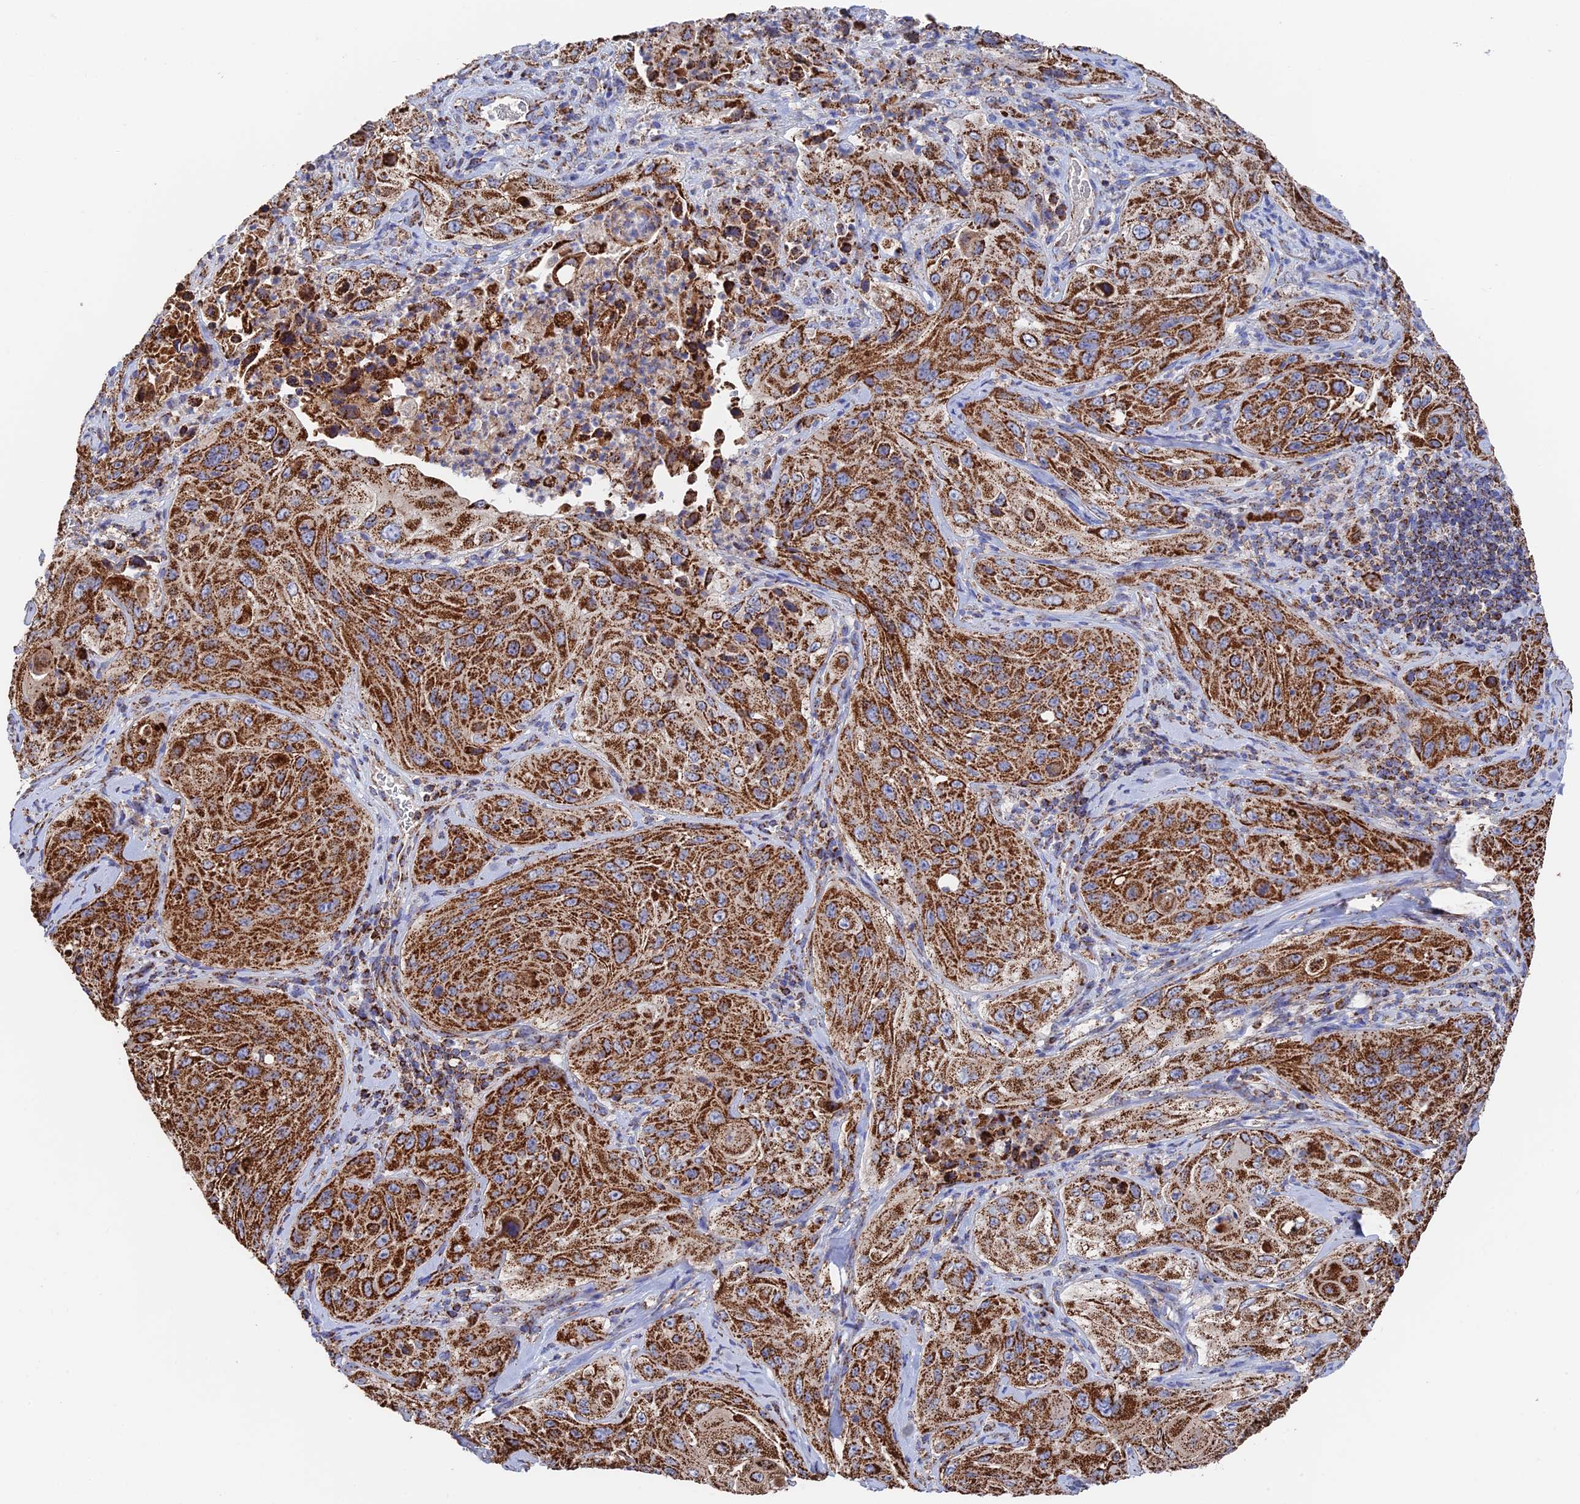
{"staining": {"intensity": "strong", "quantity": ">75%", "location": "cytoplasmic/membranous"}, "tissue": "cervical cancer", "cell_type": "Tumor cells", "image_type": "cancer", "snomed": [{"axis": "morphology", "description": "Squamous cell carcinoma, NOS"}, {"axis": "topography", "description": "Cervix"}], "caption": "Protein expression analysis of cervical cancer (squamous cell carcinoma) reveals strong cytoplasmic/membranous staining in about >75% of tumor cells.", "gene": "HAUS8", "patient": {"sex": "female", "age": 42}}